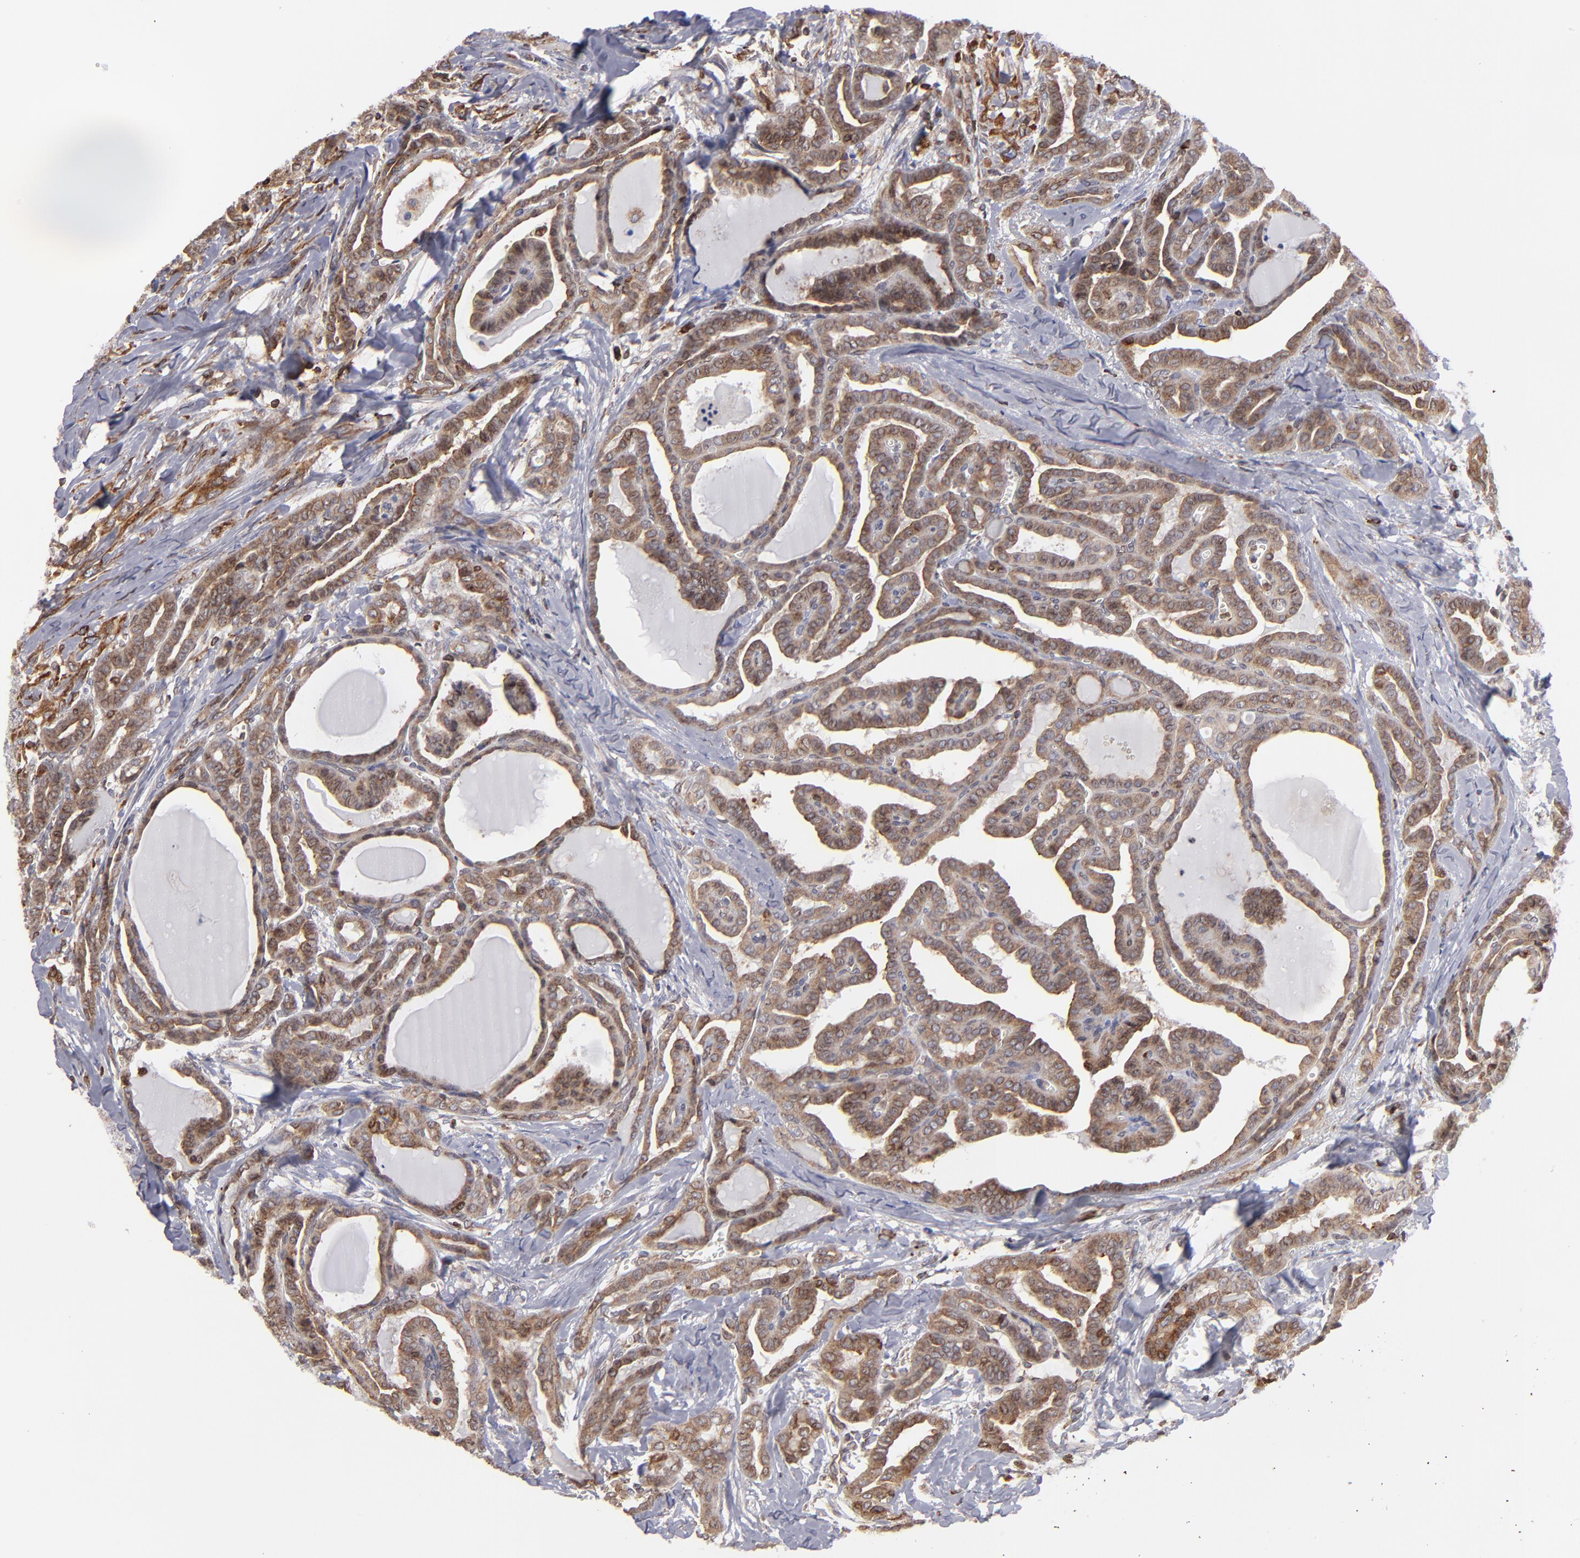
{"staining": {"intensity": "moderate", "quantity": ">75%", "location": "cytoplasmic/membranous"}, "tissue": "thyroid cancer", "cell_type": "Tumor cells", "image_type": "cancer", "snomed": [{"axis": "morphology", "description": "Carcinoma, NOS"}, {"axis": "topography", "description": "Thyroid gland"}], "caption": "Thyroid cancer (carcinoma) stained for a protein (brown) reveals moderate cytoplasmic/membranous positive expression in about >75% of tumor cells.", "gene": "TMX1", "patient": {"sex": "female", "age": 91}}